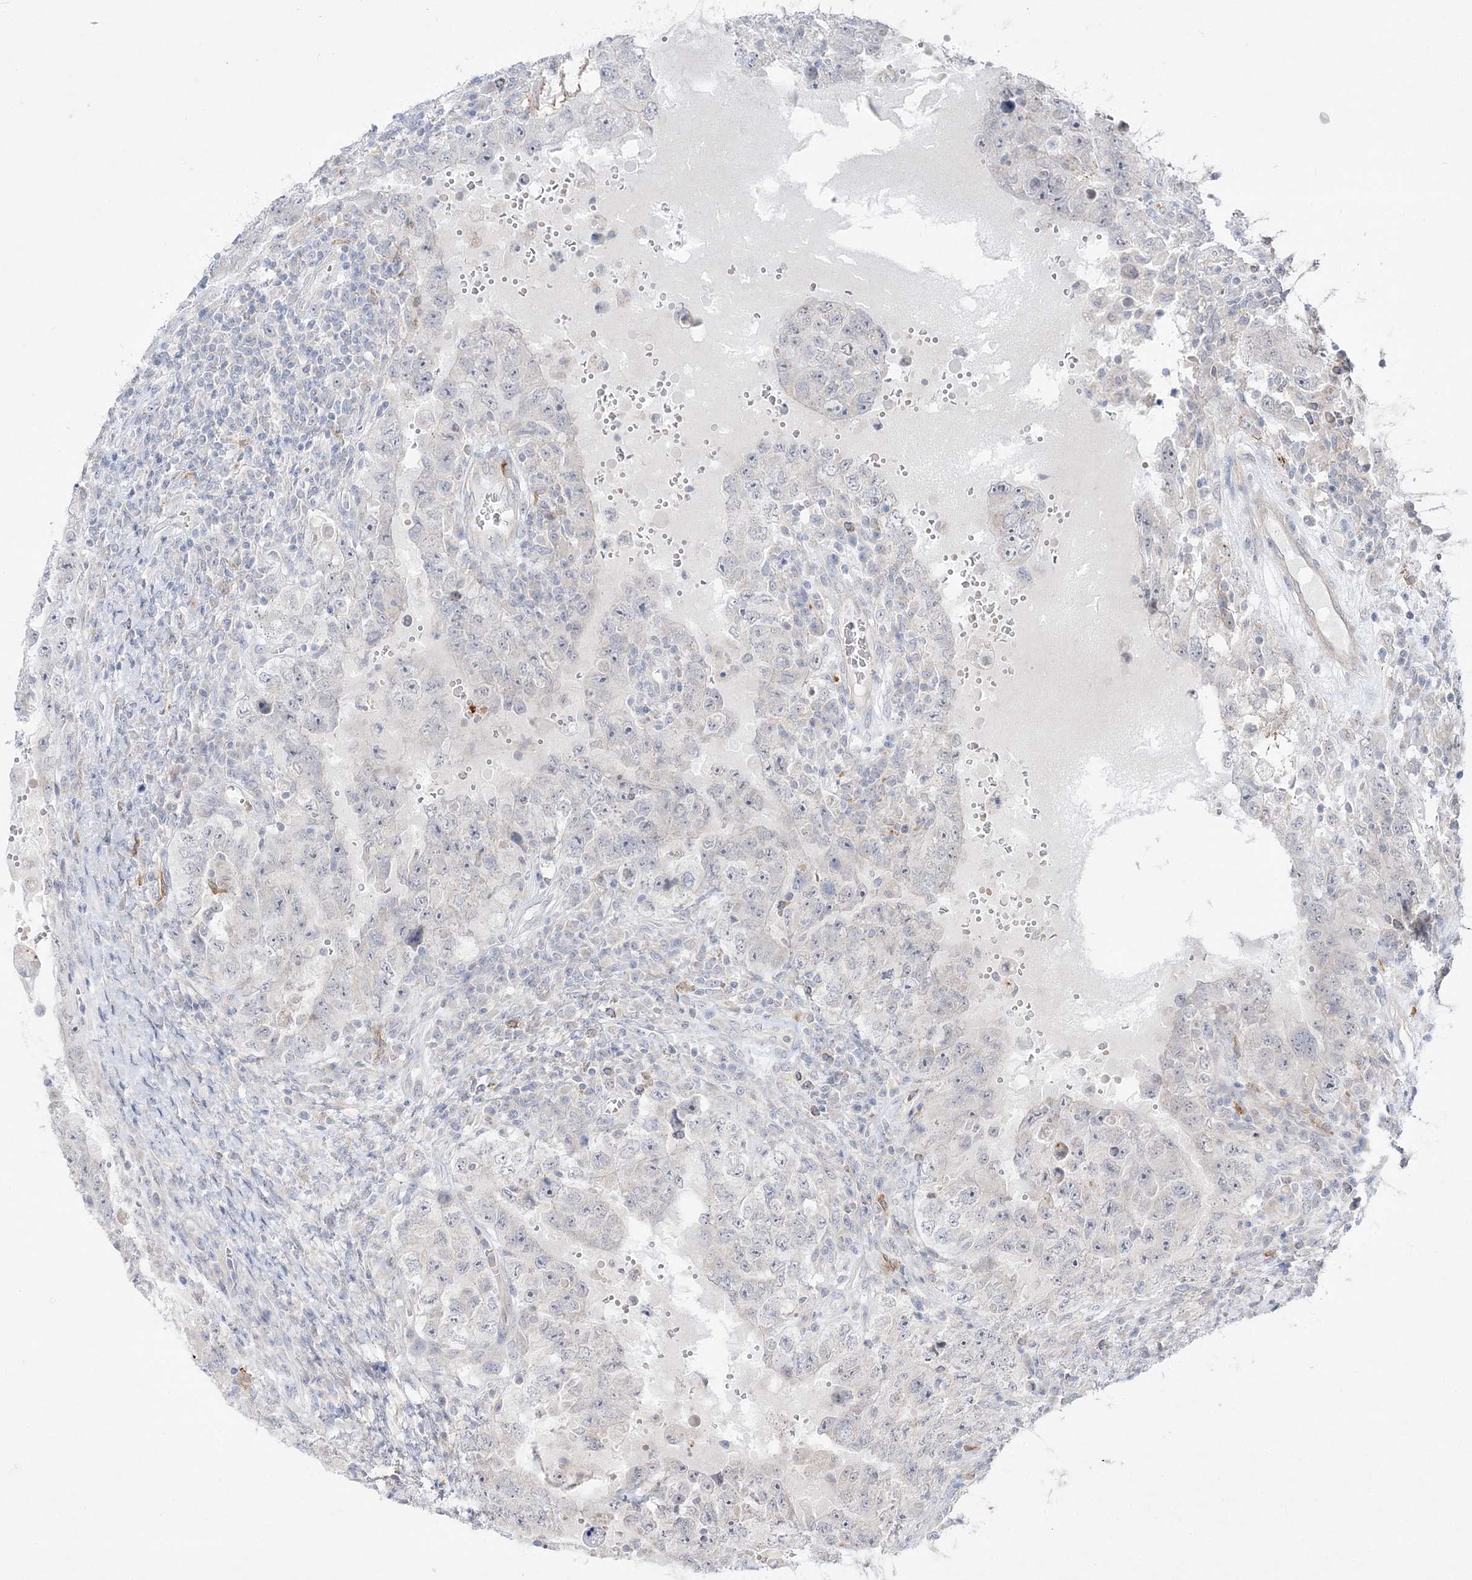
{"staining": {"intensity": "negative", "quantity": "none", "location": "none"}, "tissue": "testis cancer", "cell_type": "Tumor cells", "image_type": "cancer", "snomed": [{"axis": "morphology", "description": "Carcinoma, Embryonal, NOS"}, {"axis": "topography", "description": "Testis"}], "caption": "The histopathology image demonstrates no staining of tumor cells in testis embryonal carcinoma.", "gene": "CLNK", "patient": {"sex": "male", "age": 26}}